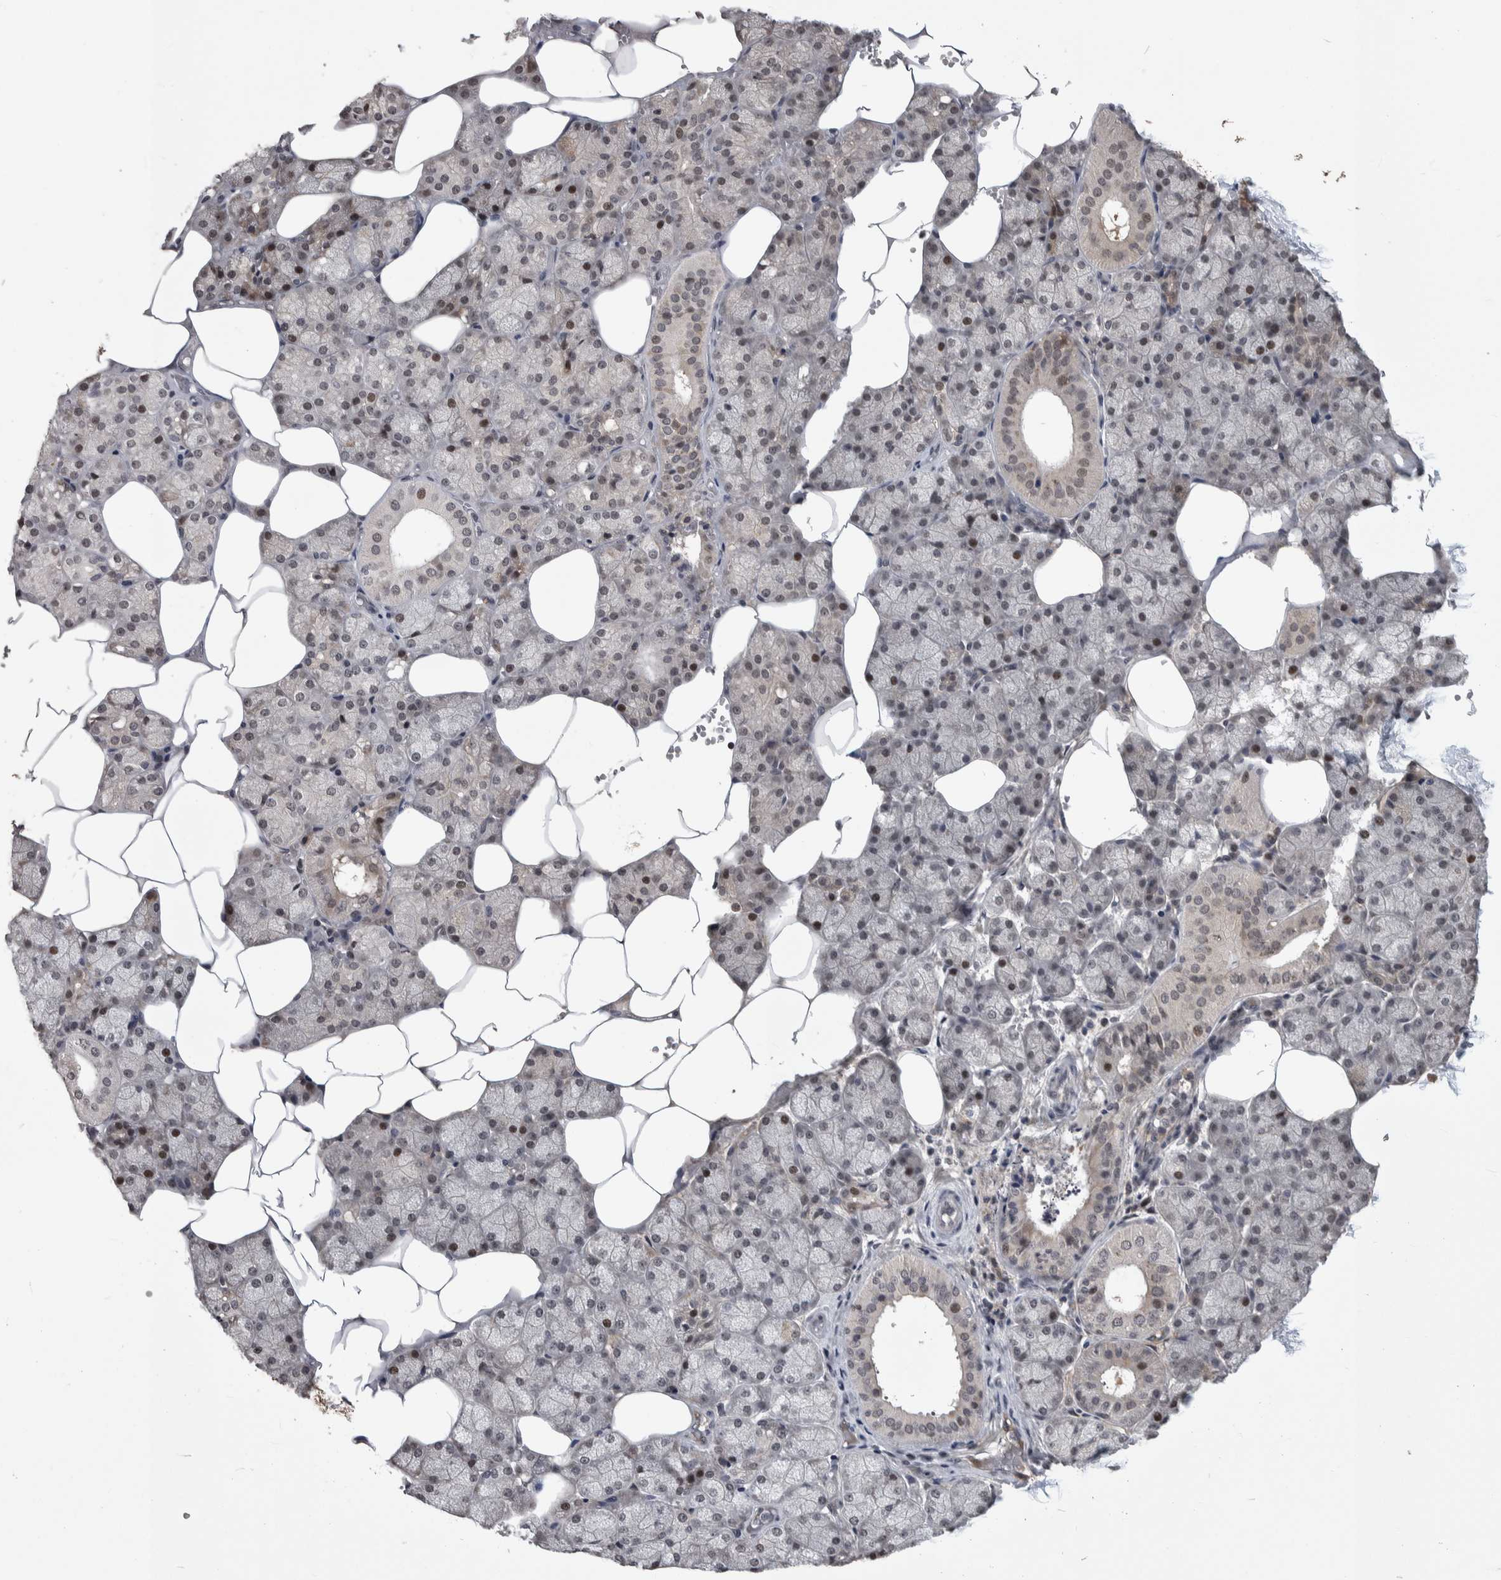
{"staining": {"intensity": "moderate", "quantity": "<25%", "location": "nuclear"}, "tissue": "salivary gland", "cell_type": "Glandular cells", "image_type": "normal", "snomed": [{"axis": "morphology", "description": "Normal tissue, NOS"}, {"axis": "topography", "description": "Salivary gland"}], "caption": "Glandular cells display low levels of moderate nuclear positivity in approximately <25% of cells in unremarkable human salivary gland.", "gene": "ZSCAN21", "patient": {"sex": "male", "age": 62}}